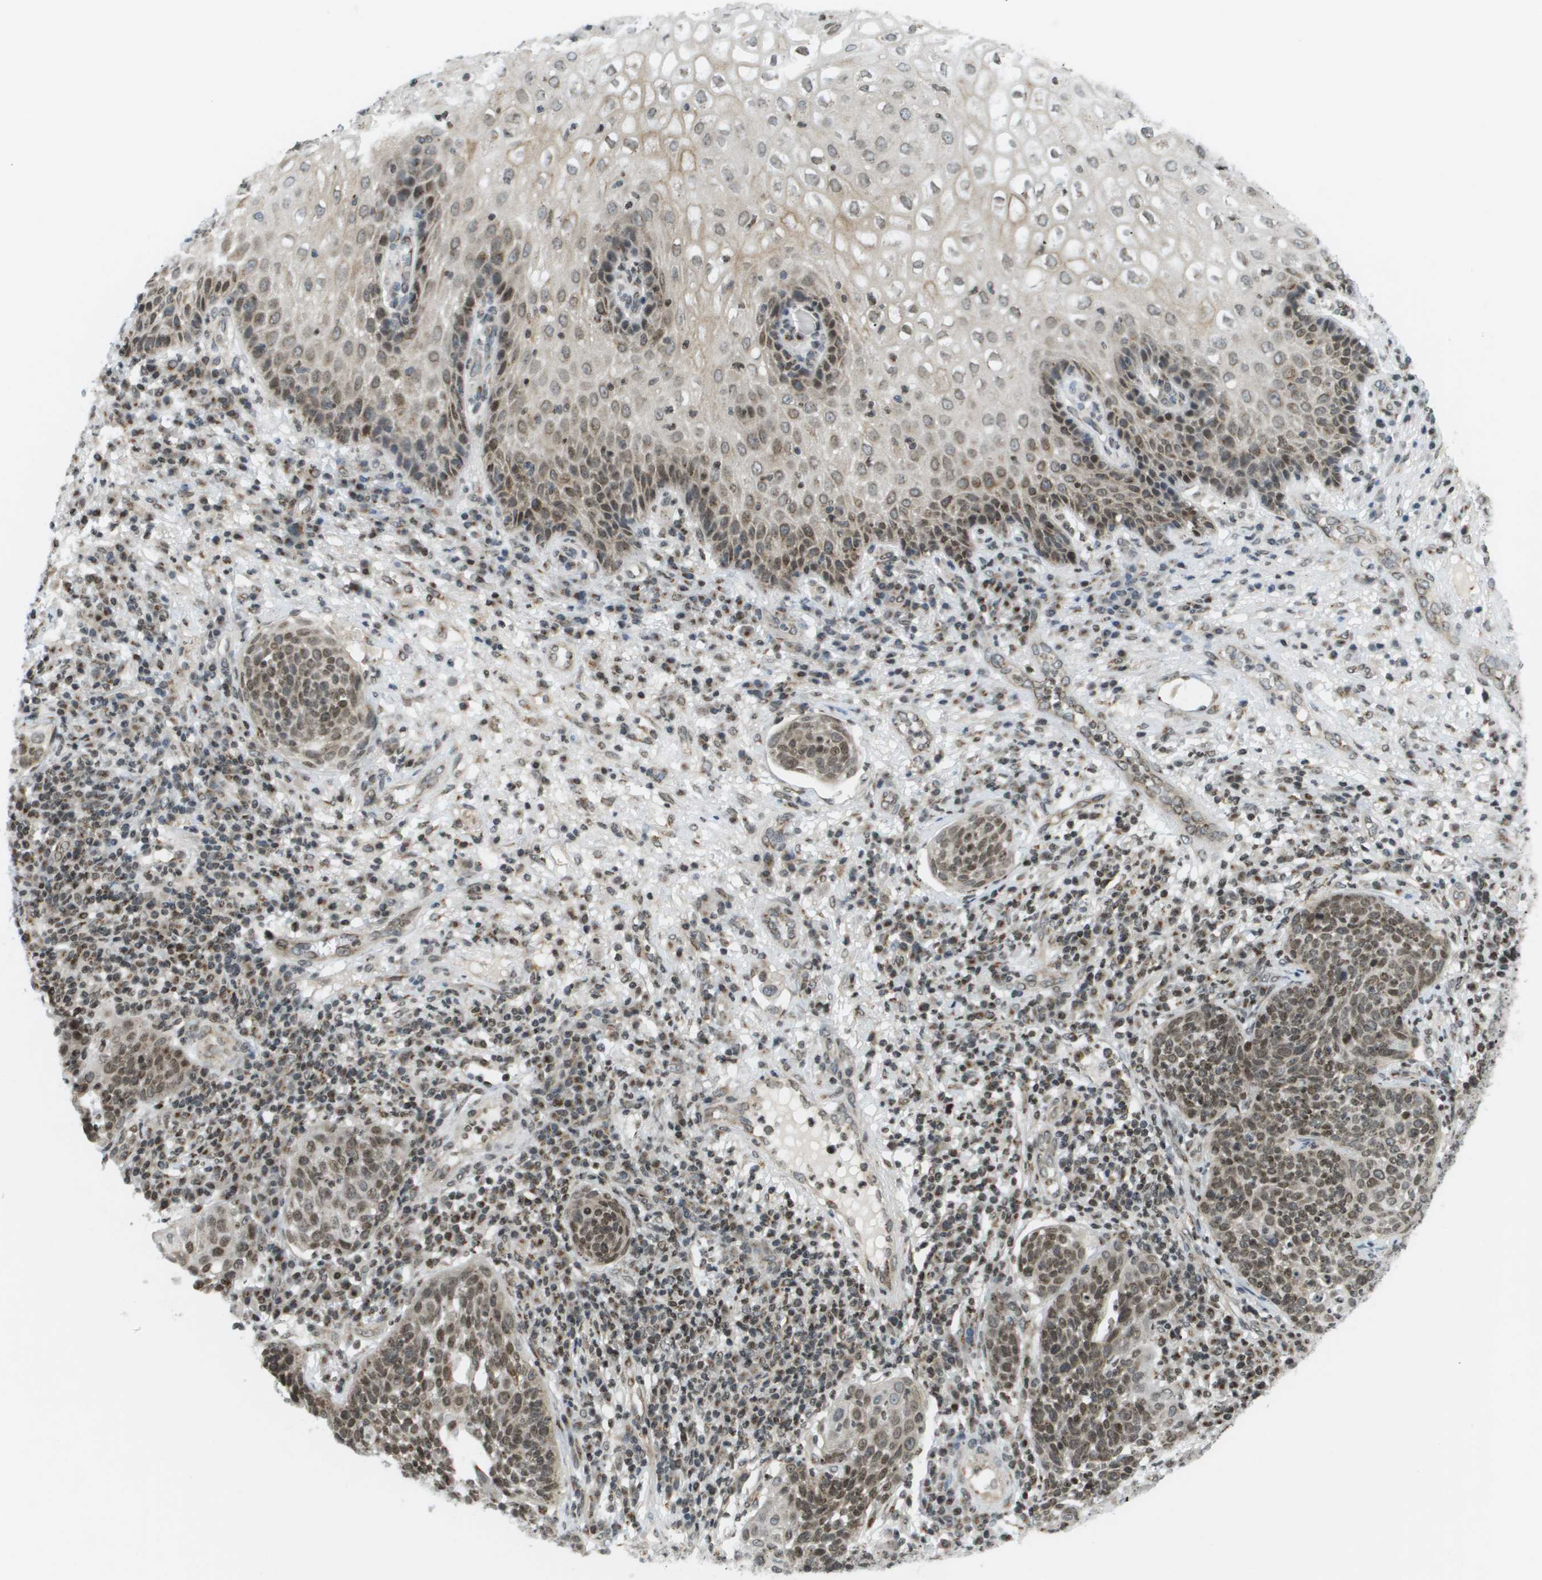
{"staining": {"intensity": "moderate", "quantity": ">75%", "location": "cytoplasmic/membranous,nuclear"}, "tissue": "cervical cancer", "cell_type": "Tumor cells", "image_type": "cancer", "snomed": [{"axis": "morphology", "description": "Squamous cell carcinoma, NOS"}, {"axis": "topography", "description": "Cervix"}], "caption": "A brown stain labels moderate cytoplasmic/membranous and nuclear positivity of a protein in cervical cancer tumor cells. The staining was performed using DAB (3,3'-diaminobenzidine) to visualize the protein expression in brown, while the nuclei were stained in blue with hematoxylin (Magnification: 20x).", "gene": "EVC", "patient": {"sex": "female", "age": 34}}